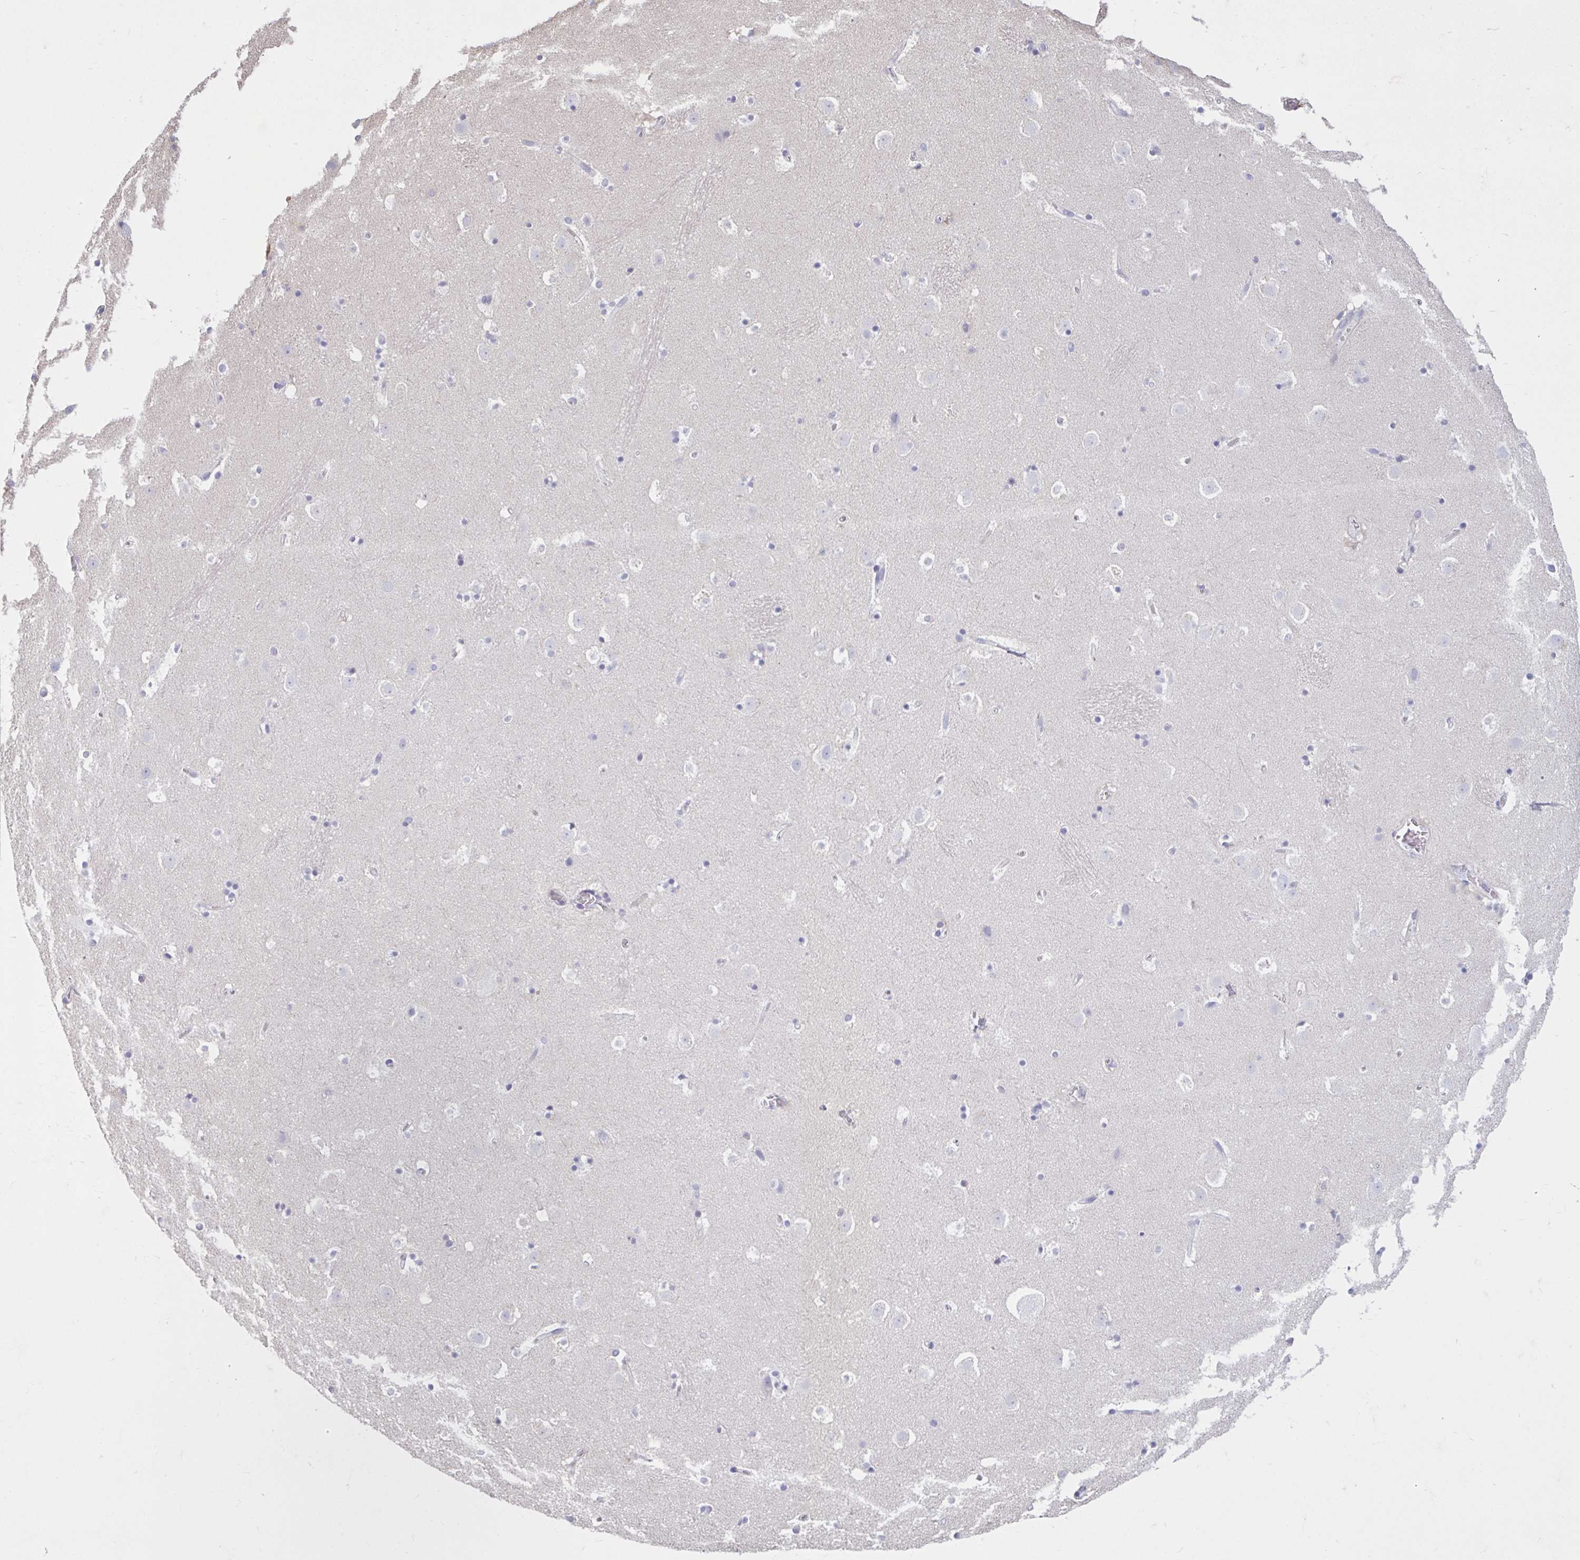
{"staining": {"intensity": "negative", "quantity": "none", "location": "none"}, "tissue": "caudate", "cell_type": "Glial cells", "image_type": "normal", "snomed": [{"axis": "morphology", "description": "Normal tissue, NOS"}, {"axis": "topography", "description": "Lateral ventricle wall"}], "caption": "IHC of normal human caudate displays no staining in glial cells. (Brightfield microscopy of DAB immunohistochemistry (IHC) at high magnification).", "gene": "CDH19", "patient": {"sex": "male", "age": 37}}